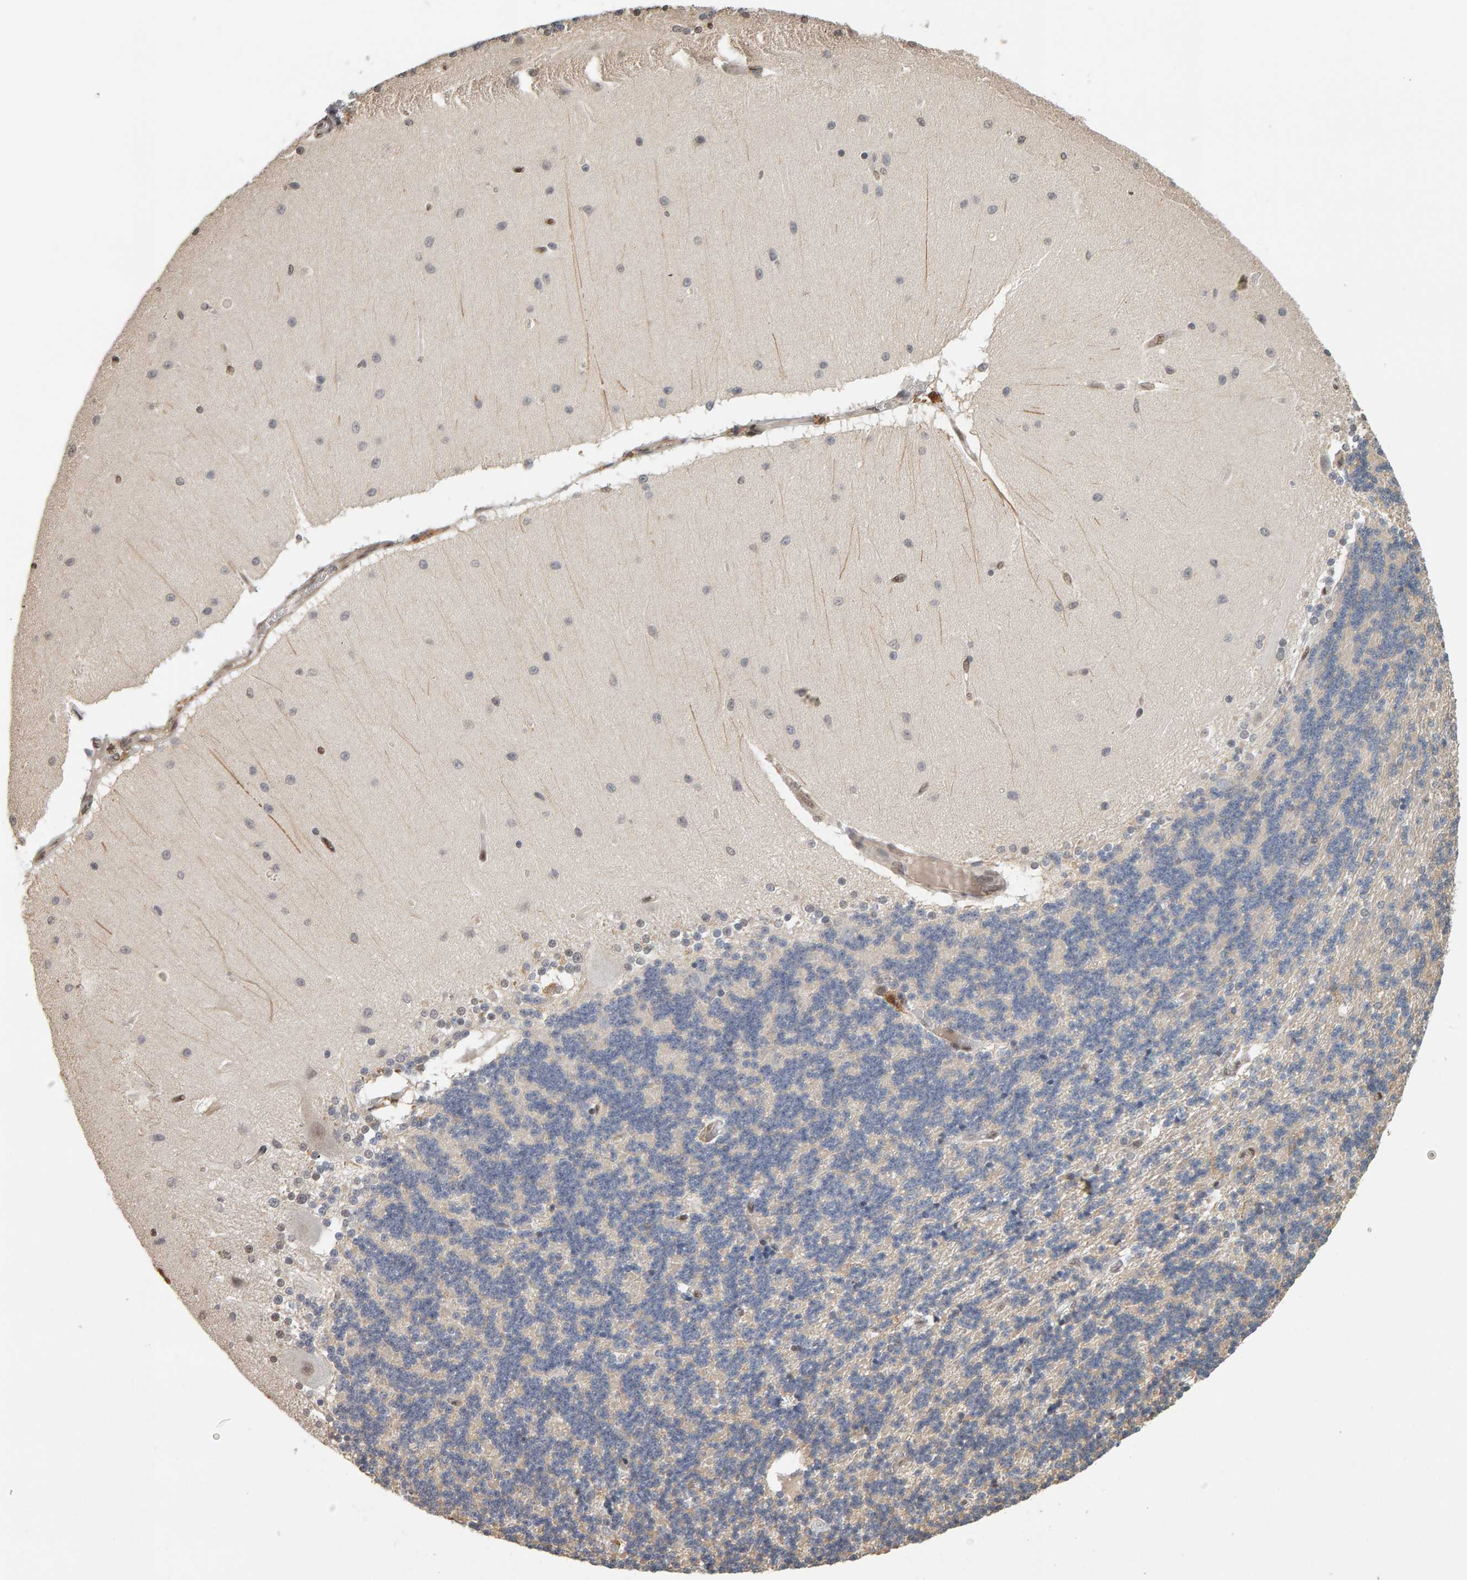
{"staining": {"intensity": "negative", "quantity": "none", "location": "none"}, "tissue": "cerebellum", "cell_type": "Cells in granular layer", "image_type": "normal", "snomed": [{"axis": "morphology", "description": "Normal tissue, NOS"}, {"axis": "topography", "description": "Cerebellum"}], "caption": "Cells in granular layer show no significant protein expression in unremarkable cerebellum. (Stains: DAB (3,3'-diaminobenzidine) immunohistochemistry (IHC) with hematoxylin counter stain, Microscopy: brightfield microscopy at high magnification).", "gene": "TEFM", "patient": {"sex": "female", "age": 54}}